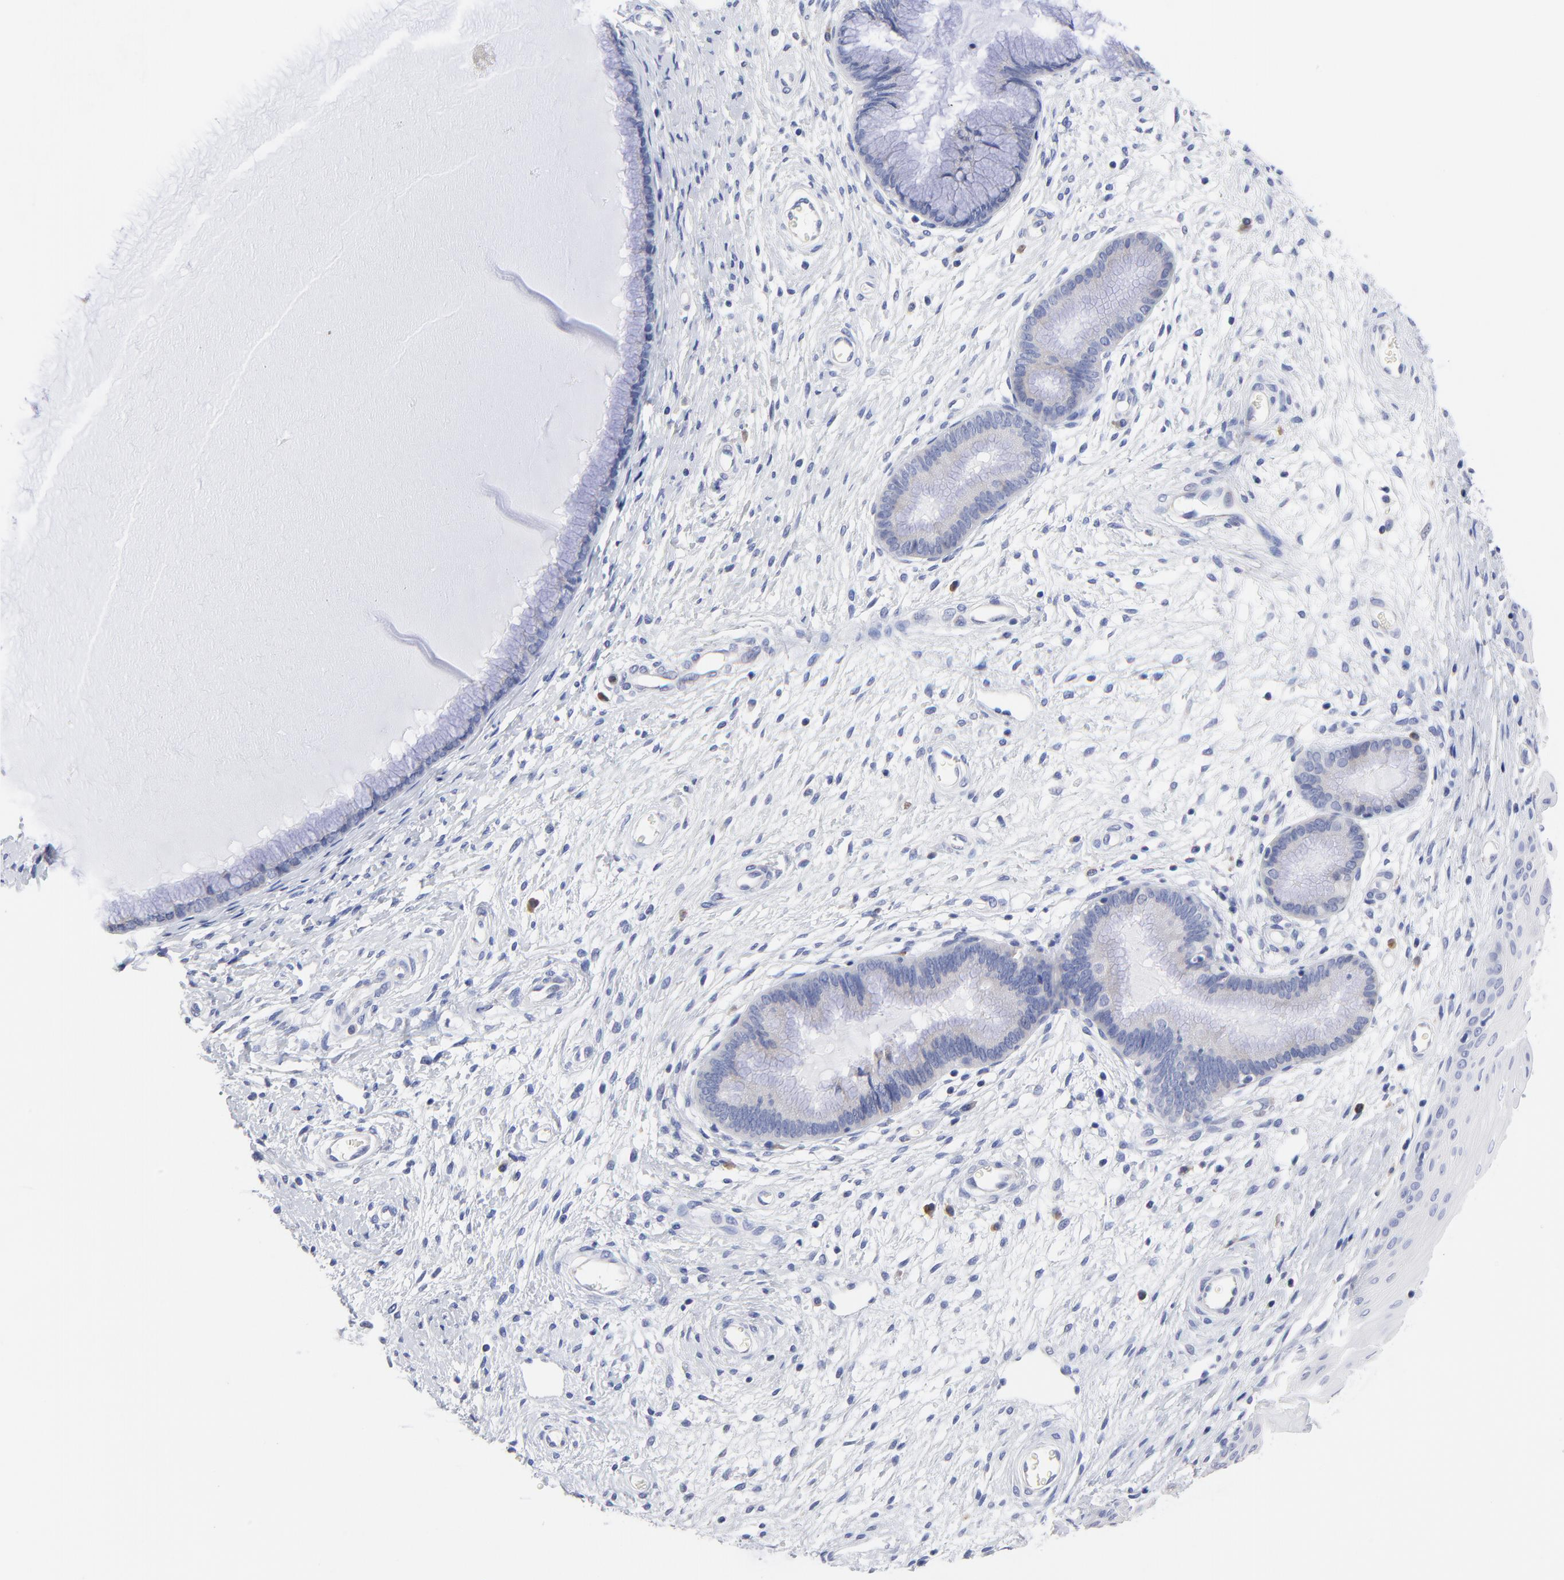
{"staining": {"intensity": "negative", "quantity": "none", "location": "none"}, "tissue": "cervix", "cell_type": "Glandular cells", "image_type": "normal", "snomed": [{"axis": "morphology", "description": "Normal tissue, NOS"}, {"axis": "topography", "description": "Cervix"}], "caption": "Immunohistochemical staining of normal cervix reveals no significant staining in glandular cells.", "gene": "LAX1", "patient": {"sex": "female", "age": 55}}